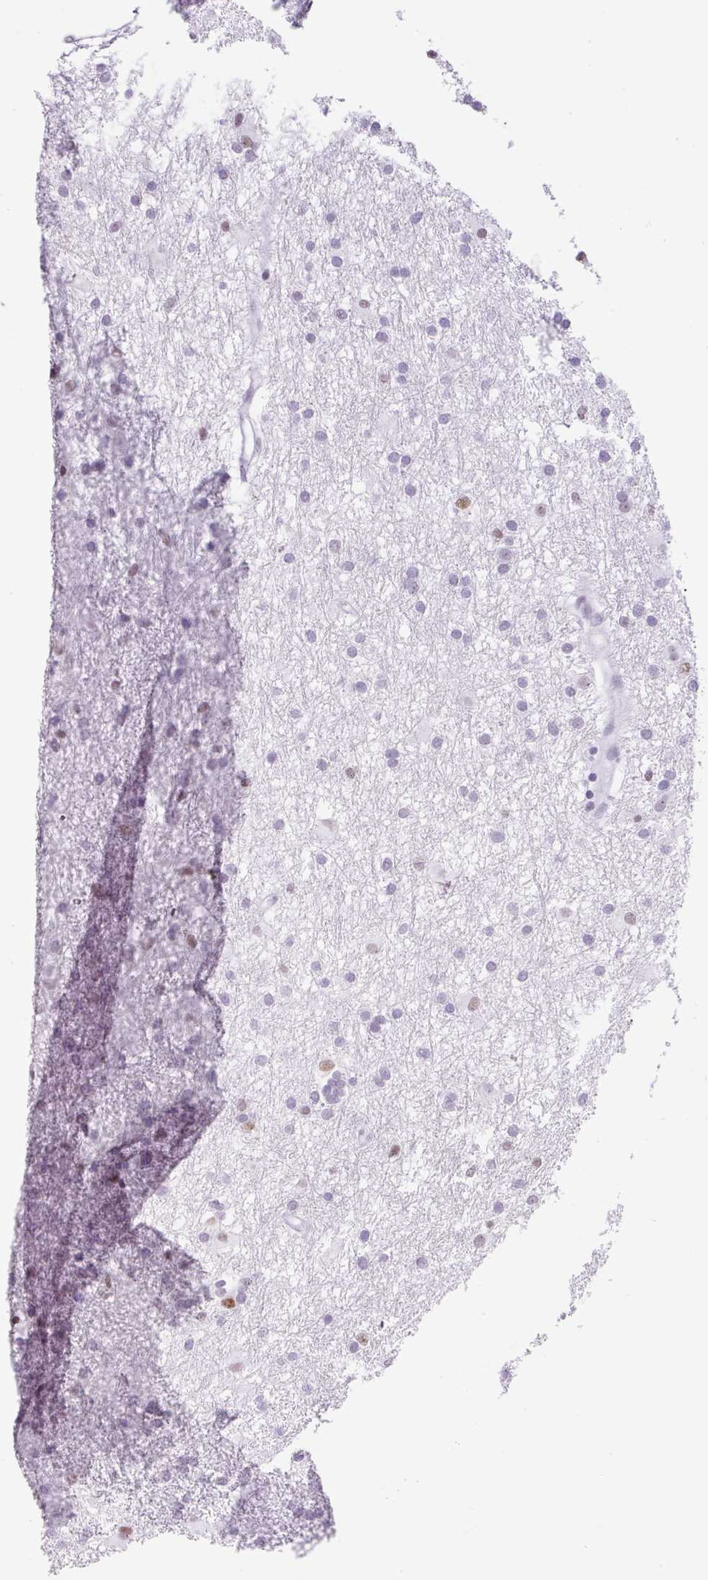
{"staining": {"intensity": "negative", "quantity": "none", "location": "none"}, "tissue": "glioma", "cell_type": "Tumor cells", "image_type": "cancer", "snomed": [{"axis": "morphology", "description": "Glioma, malignant, High grade"}, {"axis": "topography", "description": "Brain"}], "caption": "The image demonstrates no significant positivity in tumor cells of malignant high-grade glioma. (DAB (3,3'-diaminobenzidine) immunohistochemistry with hematoxylin counter stain).", "gene": "PLCXD2", "patient": {"sex": "male", "age": 77}}